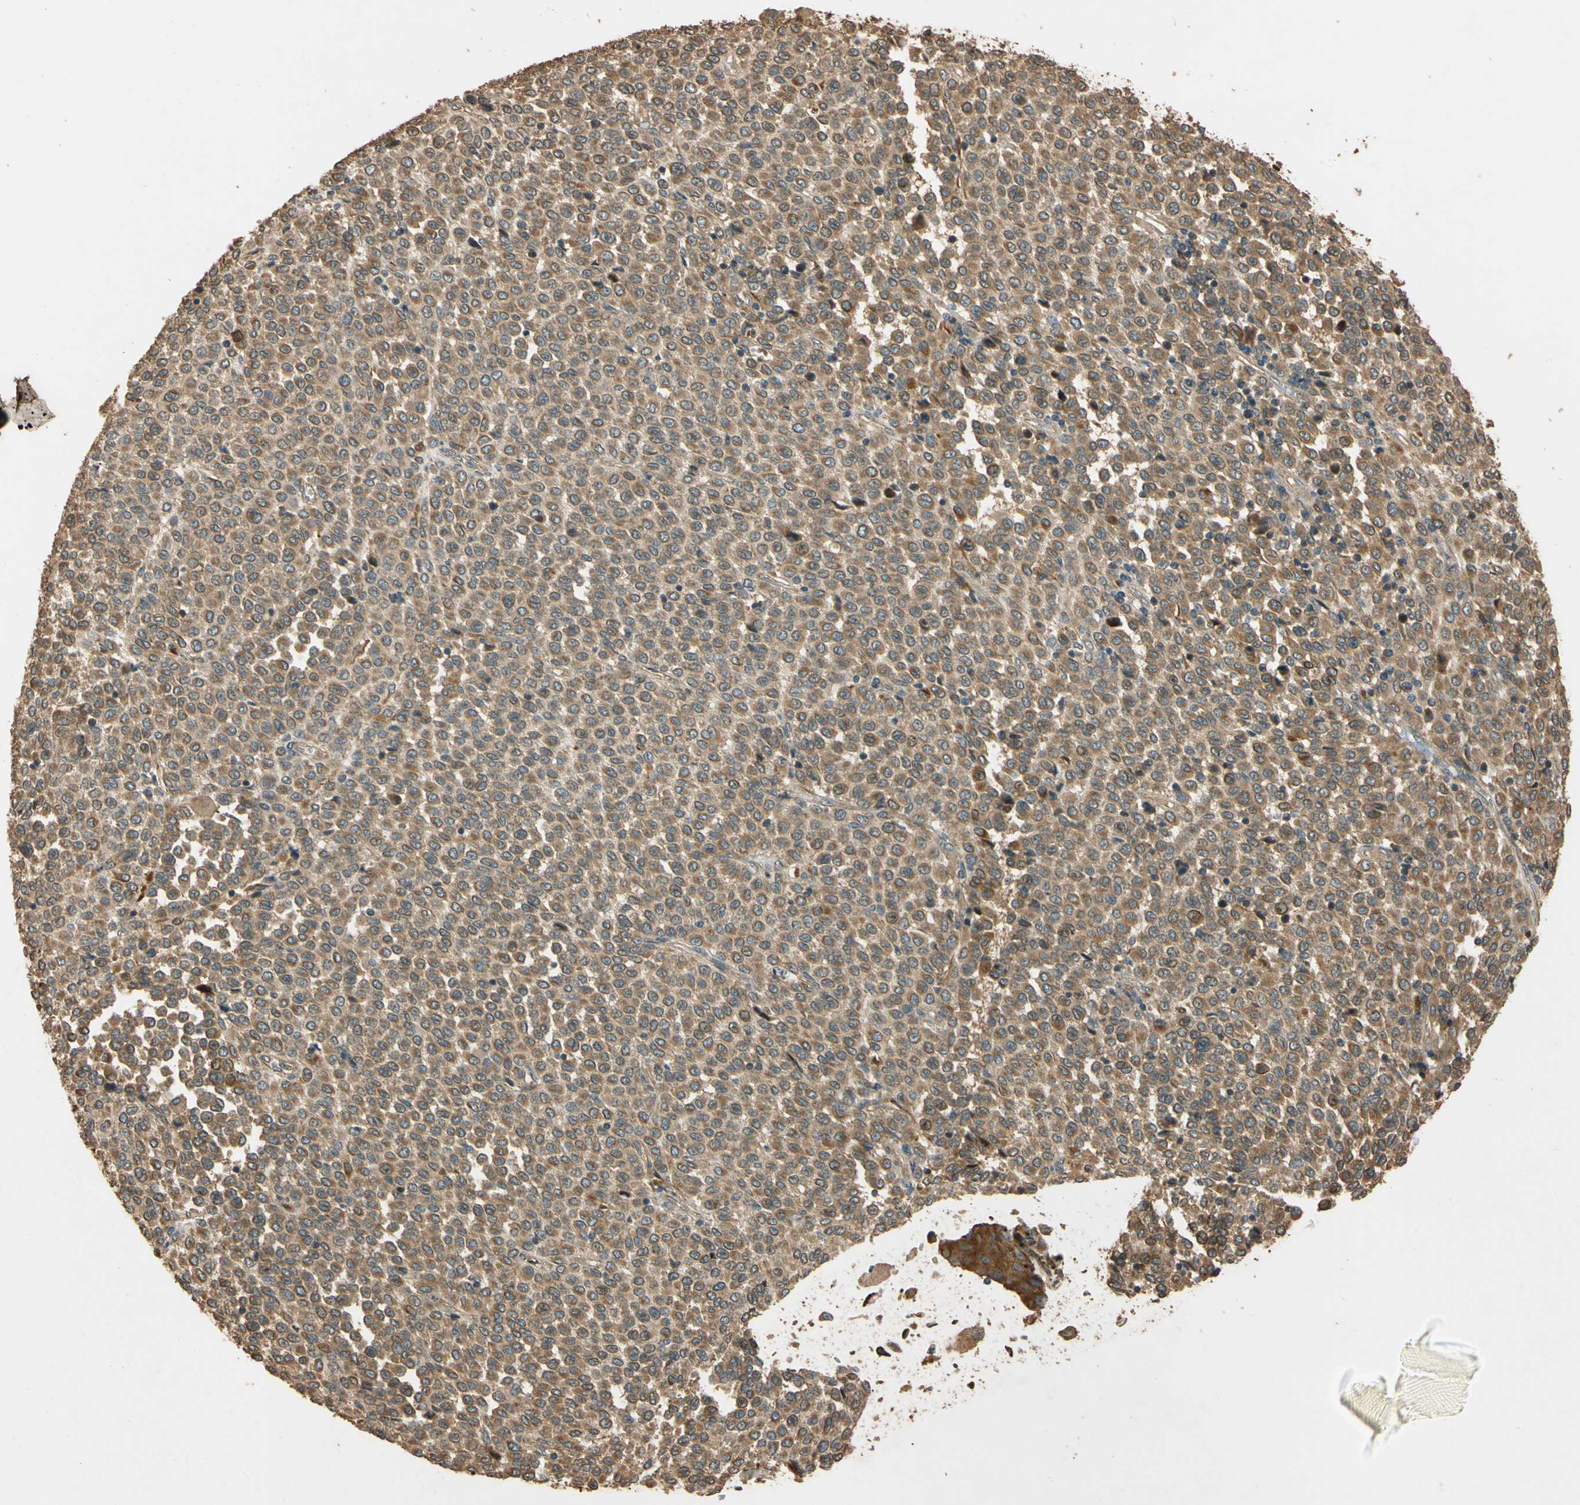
{"staining": {"intensity": "moderate", "quantity": ">75%", "location": "cytoplasmic/membranous"}, "tissue": "melanoma", "cell_type": "Tumor cells", "image_type": "cancer", "snomed": [{"axis": "morphology", "description": "Malignant melanoma, Metastatic site"}, {"axis": "topography", "description": "Pancreas"}], "caption": "An immunohistochemistry (IHC) photomicrograph of neoplastic tissue is shown. Protein staining in brown labels moderate cytoplasmic/membranous positivity in melanoma within tumor cells.", "gene": "MGRN1", "patient": {"sex": "female", "age": 30}}